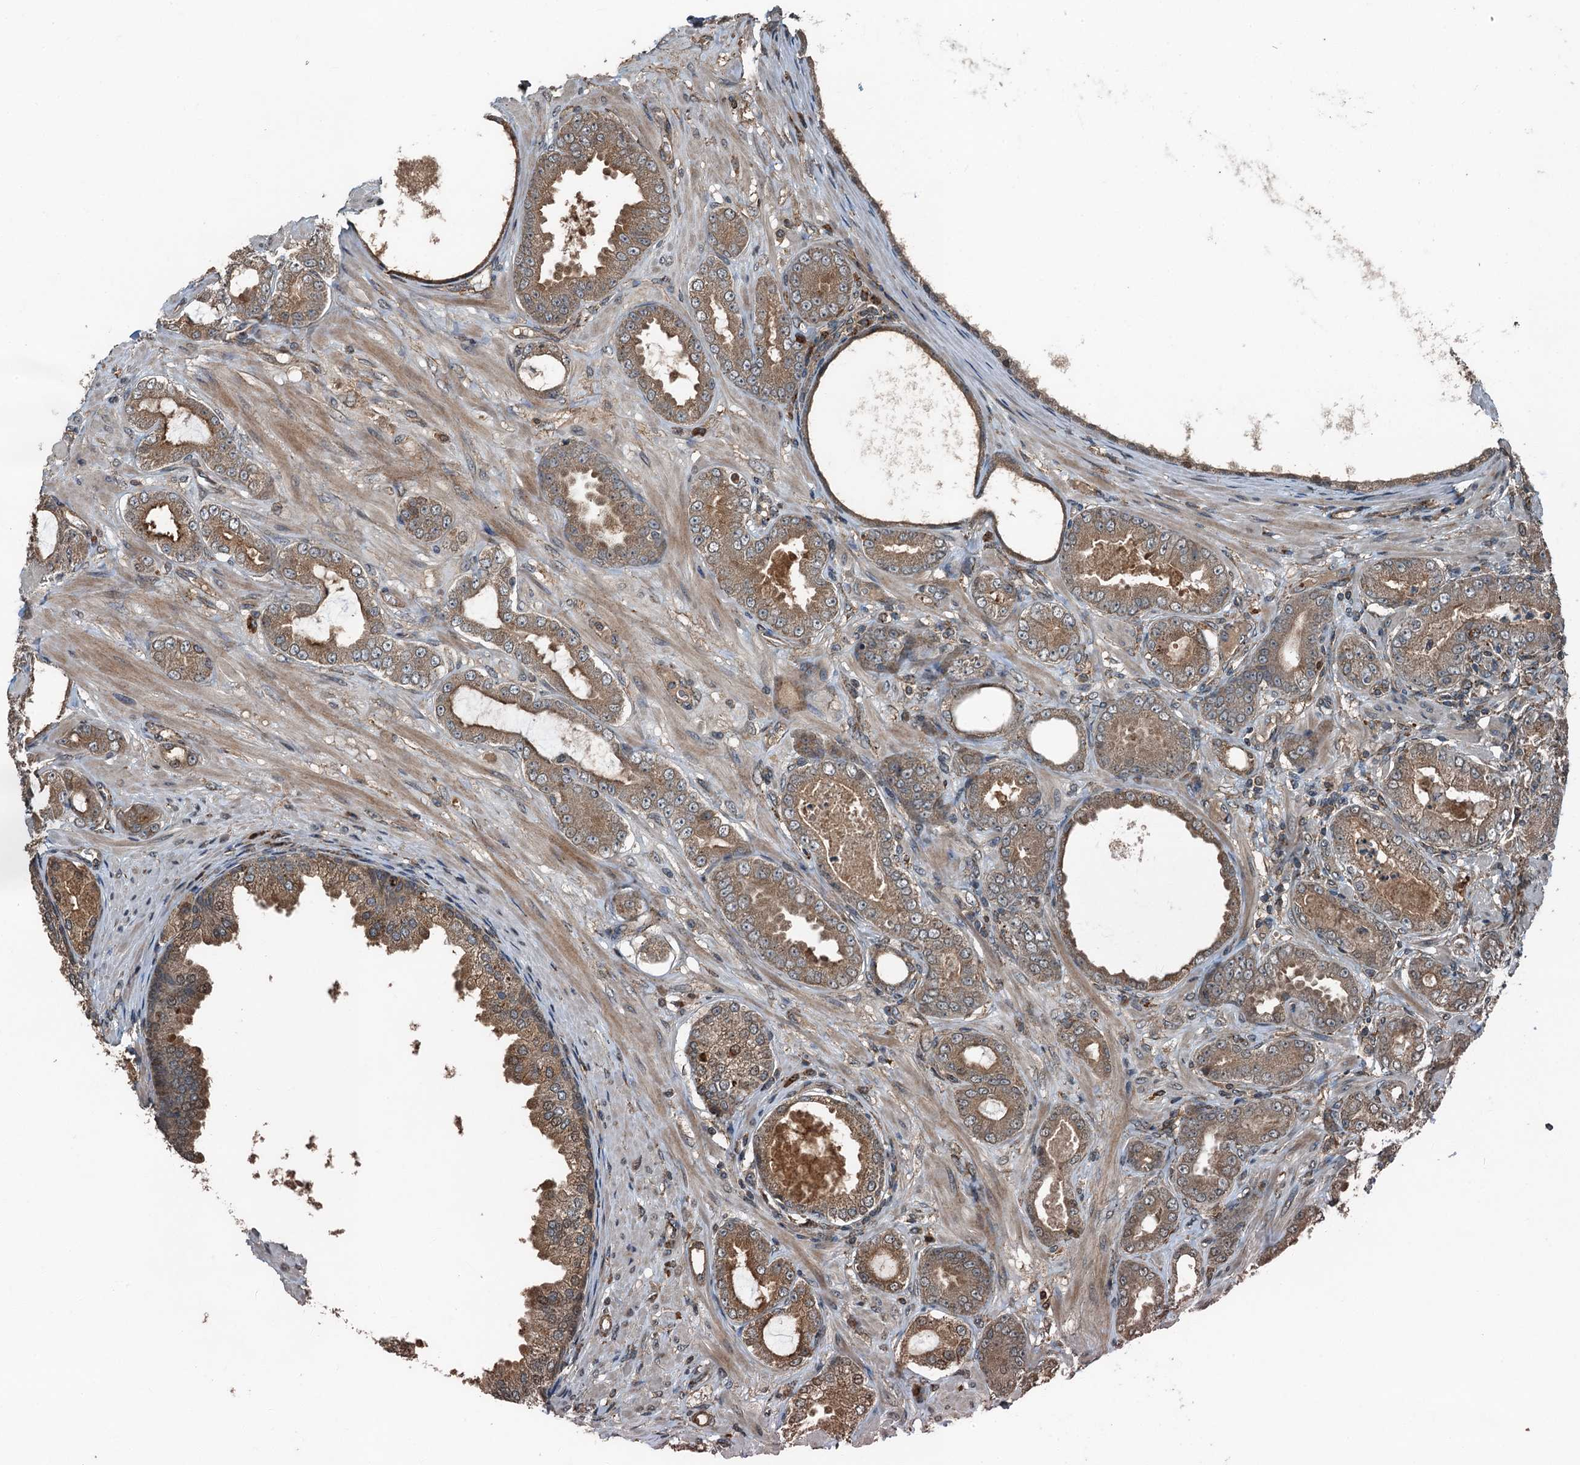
{"staining": {"intensity": "moderate", "quantity": ">75%", "location": "cytoplasmic/membranous"}, "tissue": "prostate cancer", "cell_type": "Tumor cells", "image_type": "cancer", "snomed": [{"axis": "morphology", "description": "Adenocarcinoma, Low grade"}, {"axis": "topography", "description": "Prostate"}], "caption": "Brown immunohistochemical staining in human prostate cancer (adenocarcinoma (low-grade)) shows moderate cytoplasmic/membranous positivity in approximately >75% of tumor cells.", "gene": "TCTN1", "patient": {"sex": "male", "age": 63}}